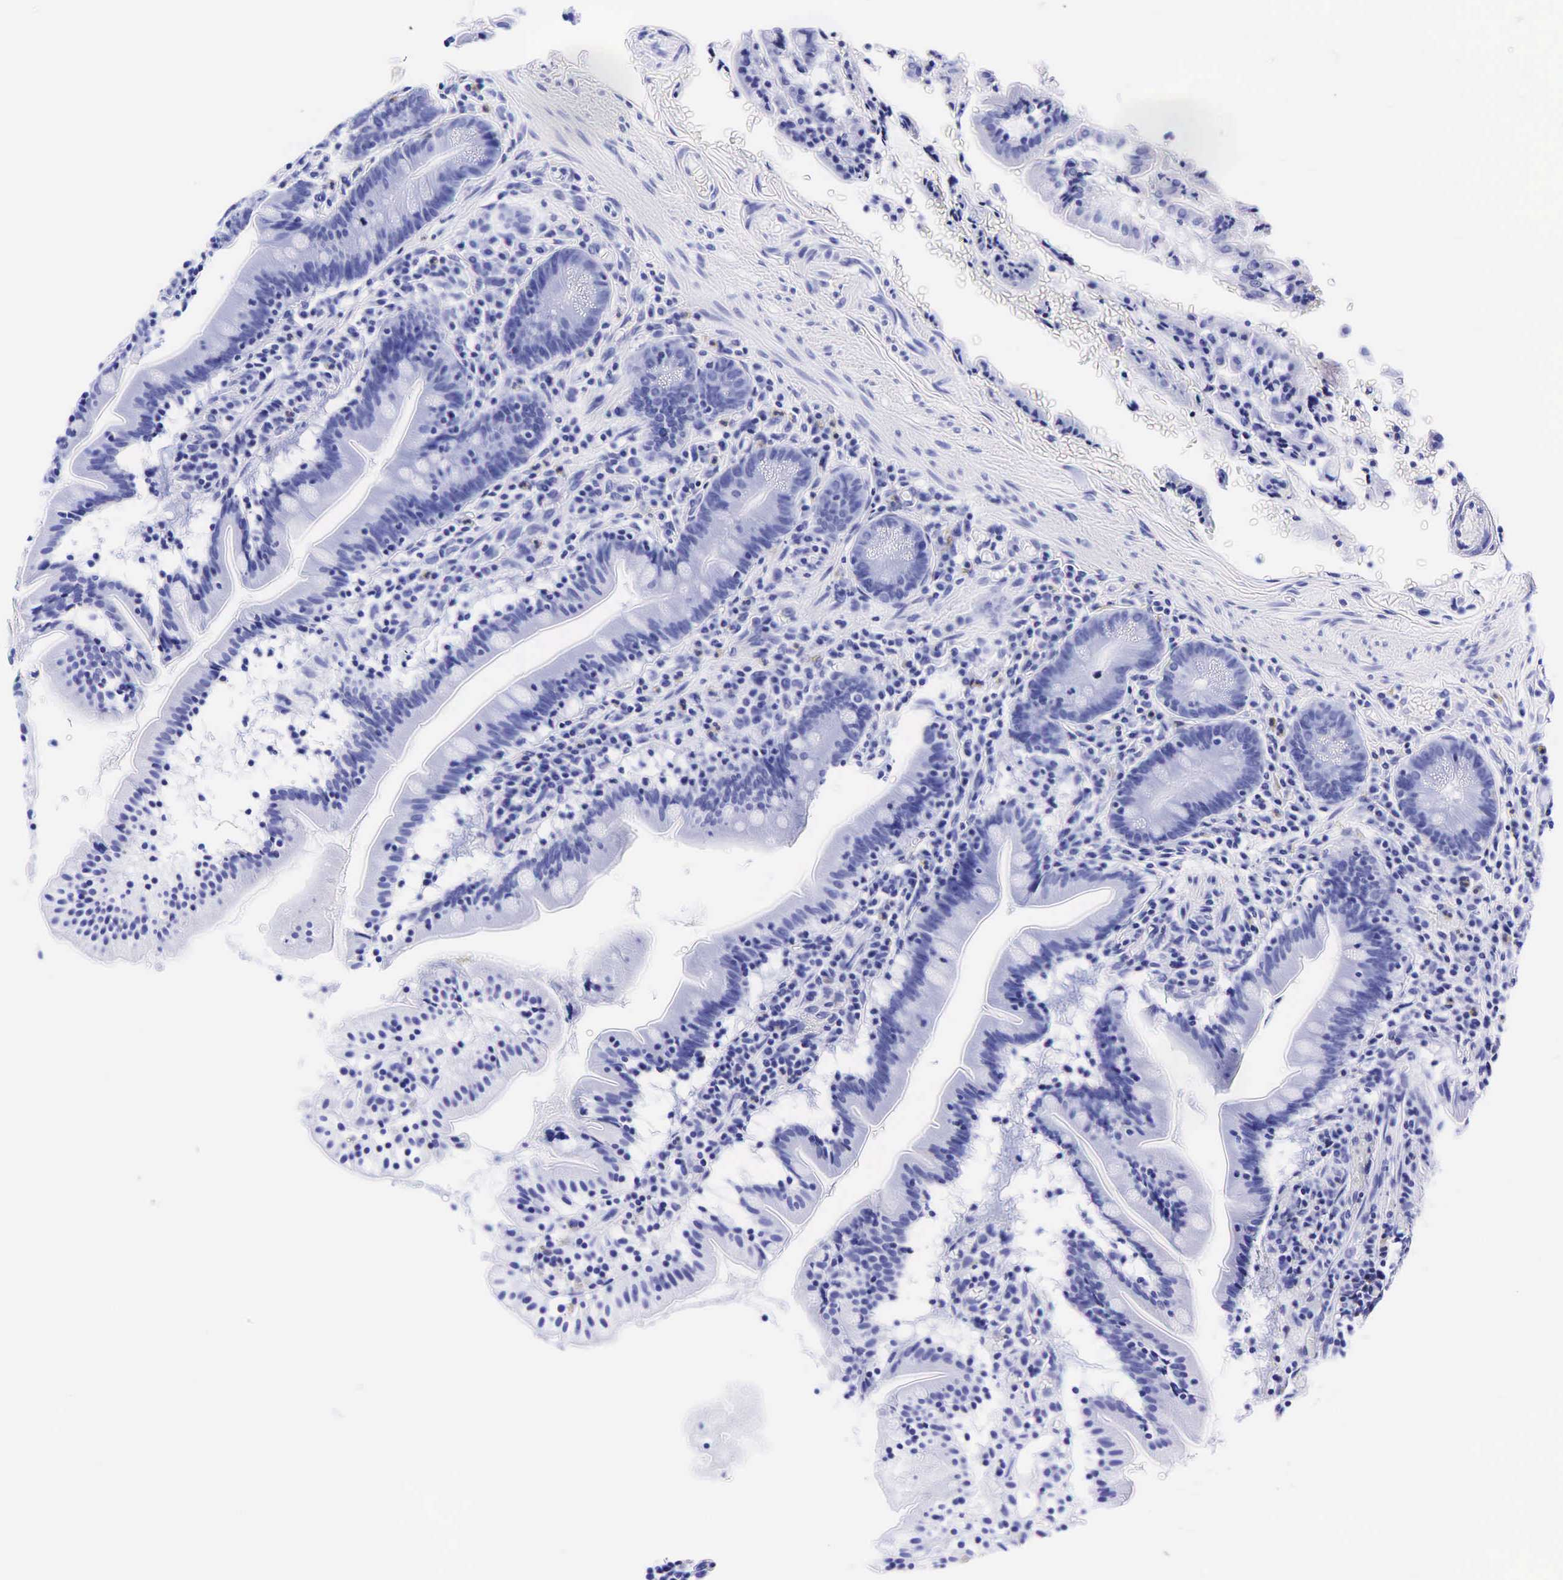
{"staining": {"intensity": "negative", "quantity": "none", "location": "none"}, "tissue": "small intestine", "cell_type": "Glandular cells", "image_type": "normal", "snomed": [{"axis": "morphology", "description": "Normal tissue, NOS"}, {"axis": "topography", "description": "Small intestine"}], "caption": "Immunohistochemistry histopathology image of unremarkable small intestine: small intestine stained with DAB (3,3'-diaminobenzidine) demonstrates no significant protein expression in glandular cells.", "gene": "GAST", "patient": {"sex": "female", "age": 69}}